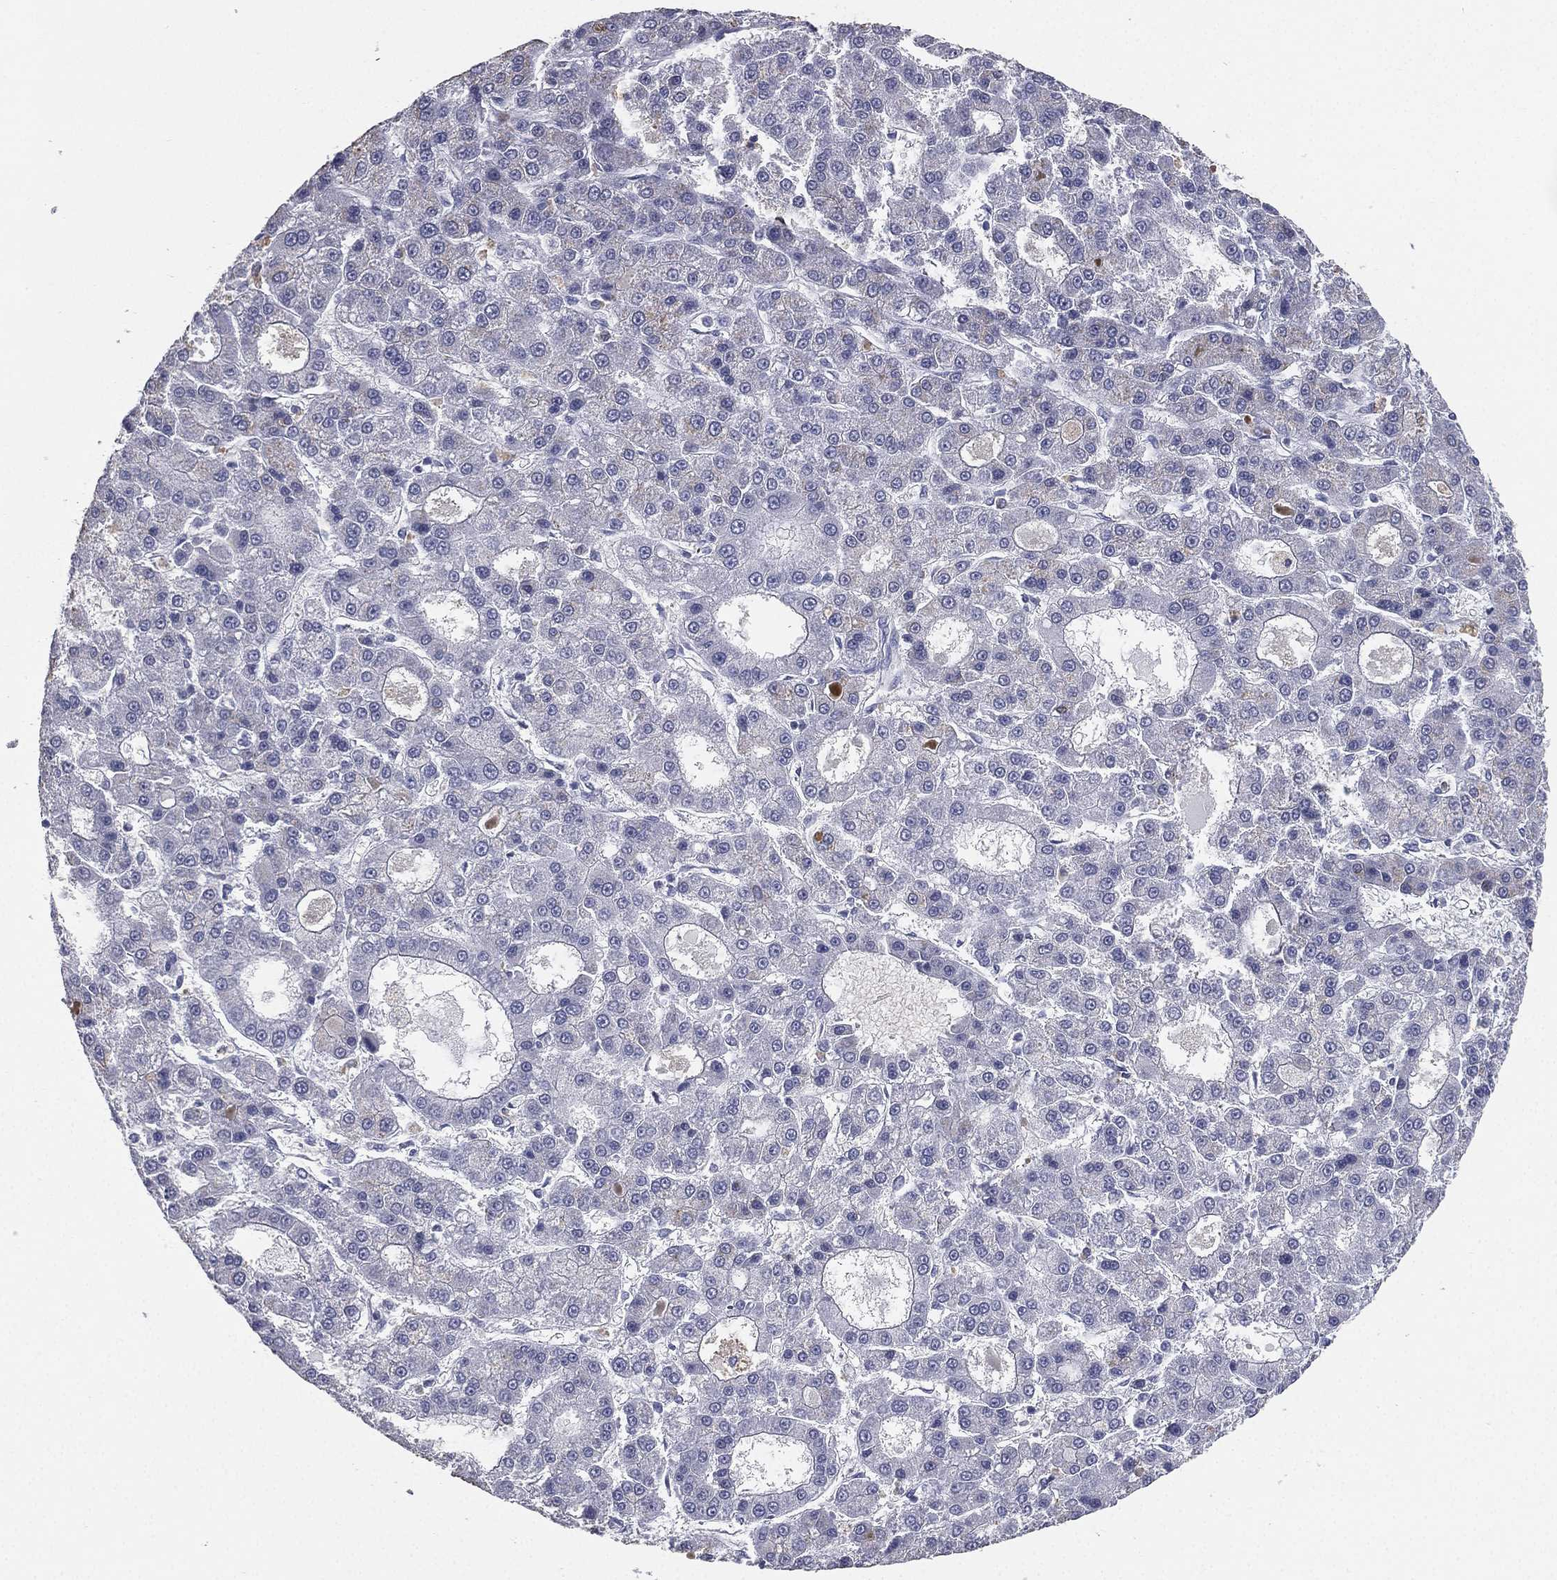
{"staining": {"intensity": "negative", "quantity": "none", "location": "none"}, "tissue": "liver cancer", "cell_type": "Tumor cells", "image_type": "cancer", "snomed": [{"axis": "morphology", "description": "Carcinoma, Hepatocellular, NOS"}, {"axis": "topography", "description": "Liver"}], "caption": "Immunohistochemistry (IHC) micrograph of neoplastic tissue: liver cancer (hepatocellular carcinoma) stained with DAB reveals no significant protein staining in tumor cells. The staining is performed using DAB brown chromogen with nuclei counter-stained in using hematoxylin.", "gene": "ESX1", "patient": {"sex": "male", "age": 70}}